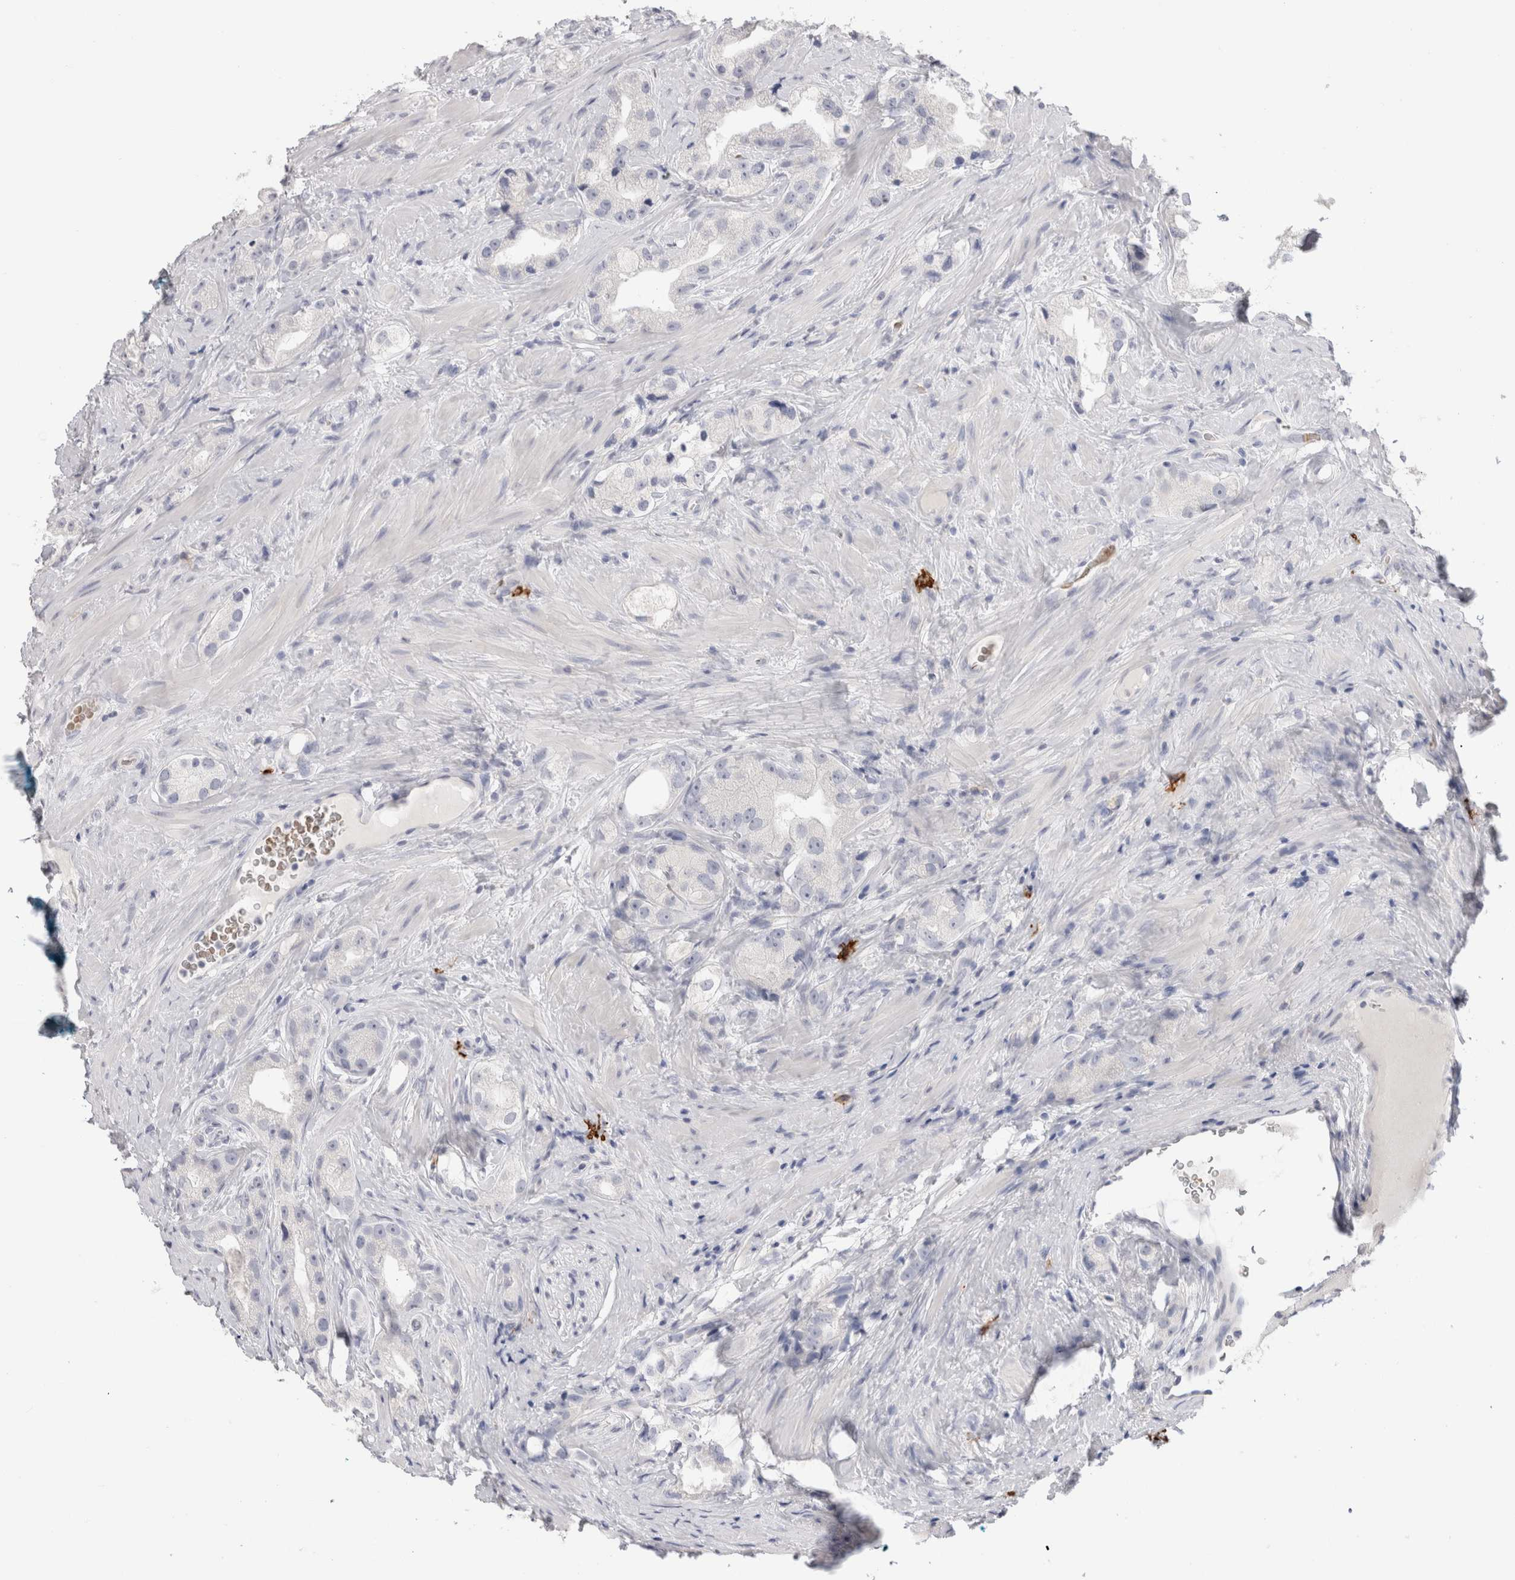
{"staining": {"intensity": "negative", "quantity": "none", "location": "none"}, "tissue": "prostate cancer", "cell_type": "Tumor cells", "image_type": "cancer", "snomed": [{"axis": "morphology", "description": "Adenocarcinoma, High grade"}, {"axis": "topography", "description": "Prostate"}], "caption": "Prostate cancer (adenocarcinoma (high-grade)) was stained to show a protein in brown. There is no significant staining in tumor cells.", "gene": "CD38", "patient": {"sex": "male", "age": 63}}